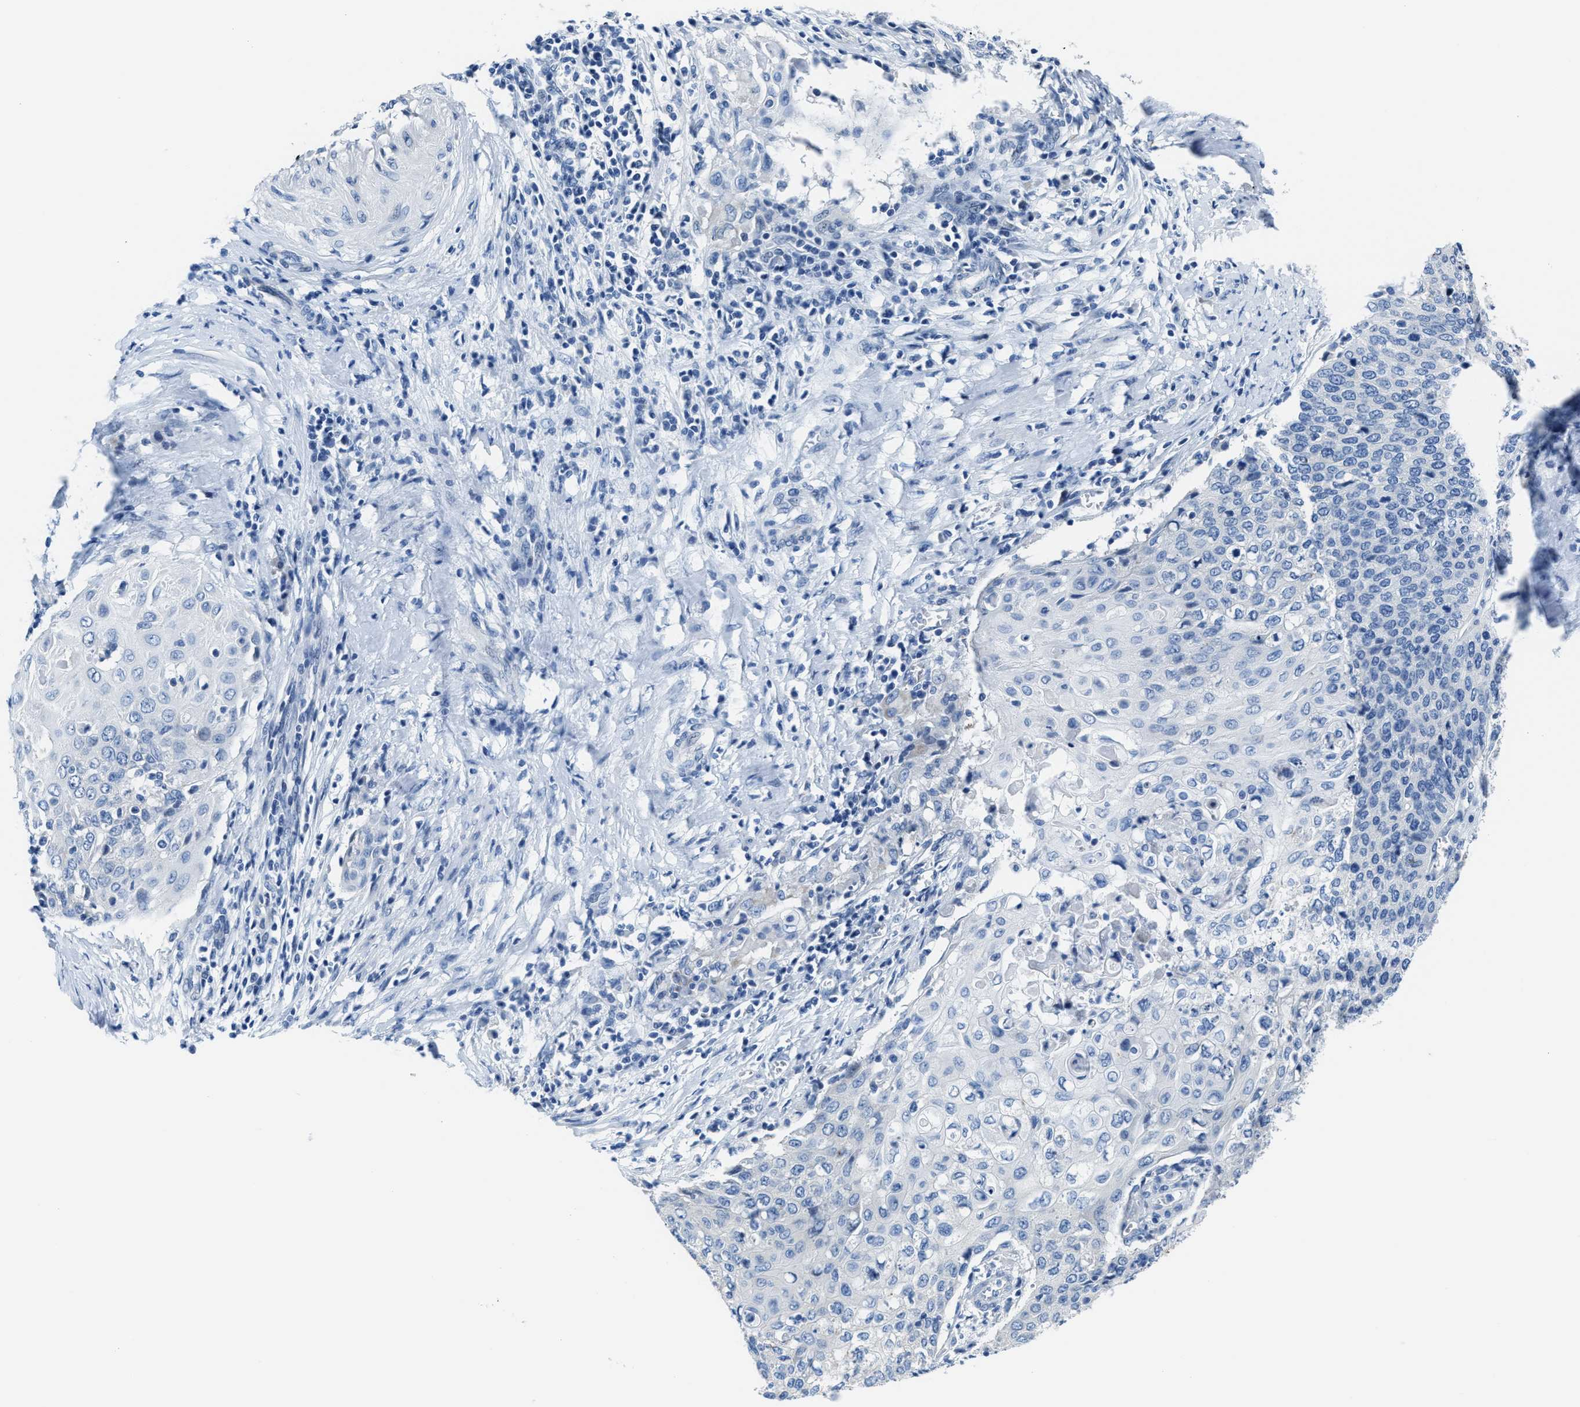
{"staining": {"intensity": "negative", "quantity": "none", "location": "none"}, "tissue": "cervical cancer", "cell_type": "Tumor cells", "image_type": "cancer", "snomed": [{"axis": "morphology", "description": "Squamous cell carcinoma, NOS"}, {"axis": "topography", "description": "Cervix"}], "caption": "Cervical squamous cell carcinoma was stained to show a protein in brown. There is no significant positivity in tumor cells.", "gene": "ASZ1", "patient": {"sex": "female", "age": 39}}